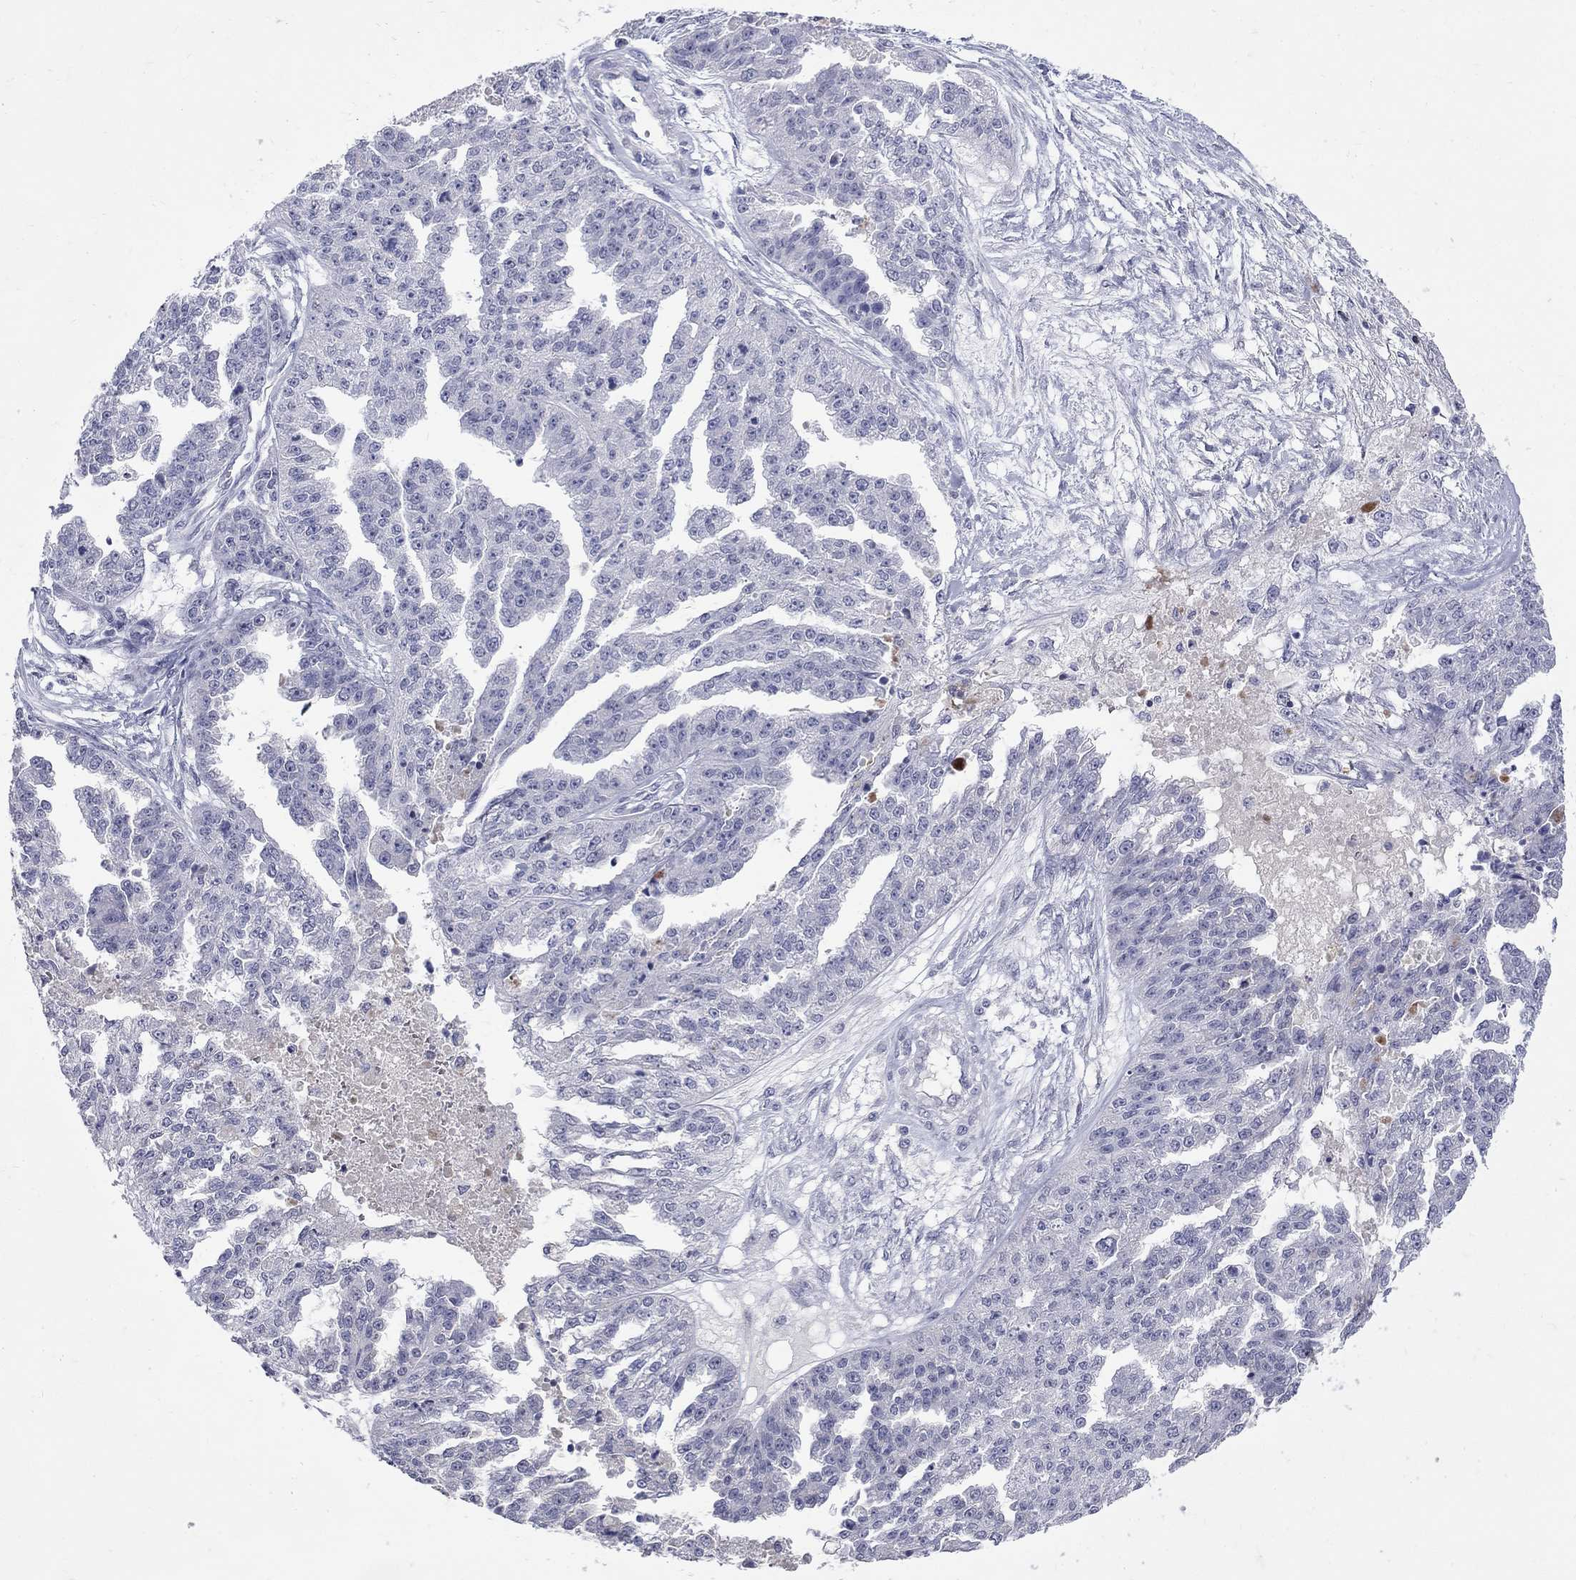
{"staining": {"intensity": "negative", "quantity": "none", "location": "none"}, "tissue": "ovarian cancer", "cell_type": "Tumor cells", "image_type": "cancer", "snomed": [{"axis": "morphology", "description": "Cystadenocarcinoma, serous, NOS"}, {"axis": "topography", "description": "Ovary"}], "caption": "Immunohistochemistry (IHC) histopathology image of human ovarian serous cystadenocarcinoma stained for a protein (brown), which displays no expression in tumor cells. The staining is performed using DAB (3,3'-diaminobenzidine) brown chromogen with nuclei counter-stained in using hematoxylin.", "gene": "CTNND2", "patient": {"sex": "female", "age": 58}}